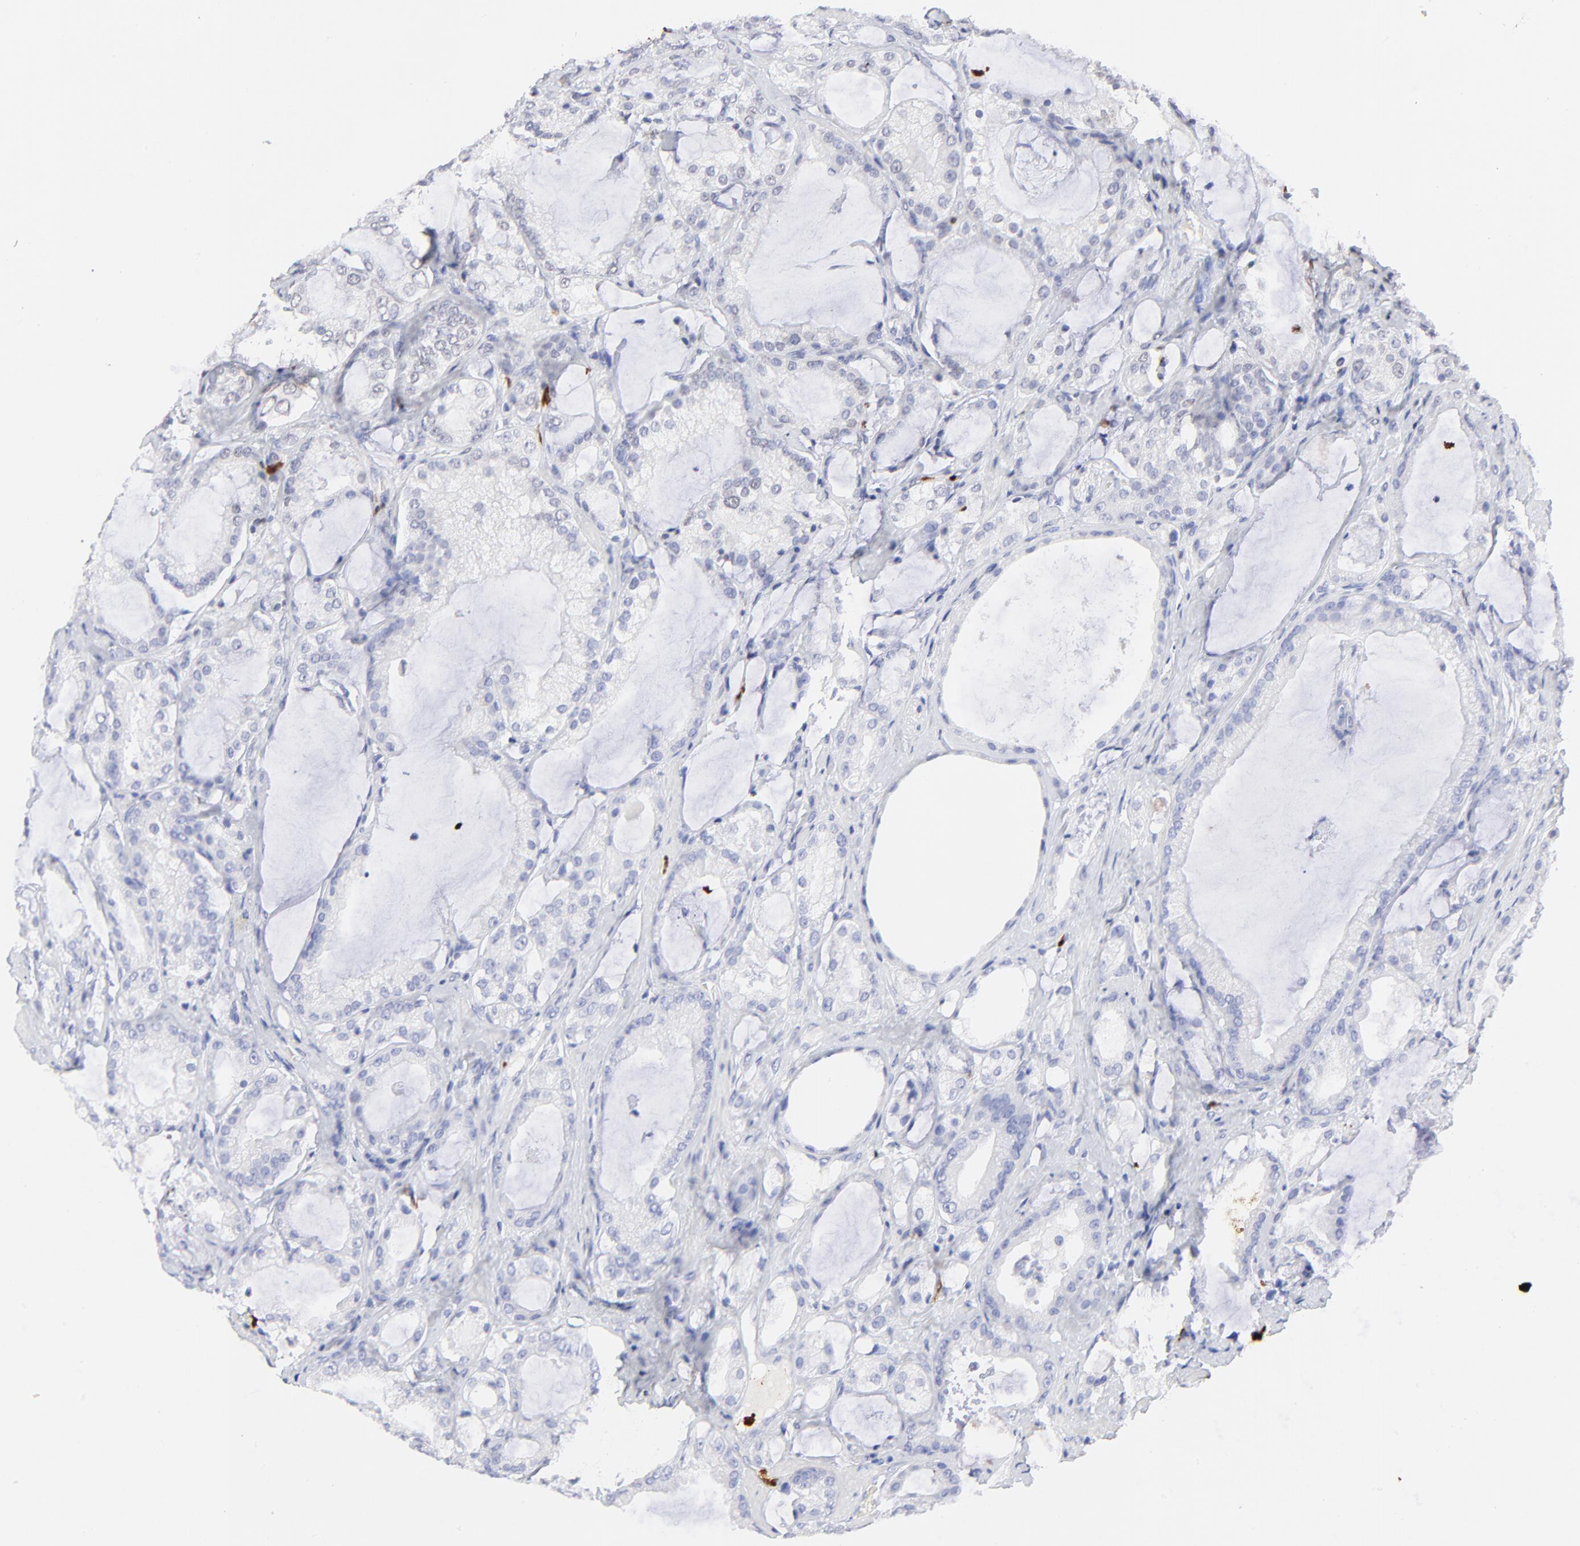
{"staining": {"intensity": "negative", "quantity": "none", "location": "none"}, "tissue": "prostate cancer", "cell_type": "Tumor cells", "image_type": "cancer", "snomed": [{"axis": "morphology", "description": "Adenocarcinoma, Medium grade"}, {"axis": "topography", "description": "Prostate"}], "caption": "IHC histopathology image of medium-grade adenocarcinoma (prostate) stained for a protein (brown), which exhibits no positivity in tumor cells.", "gene": "S100A12", "patient": {"sex": "male", "age": 70}}